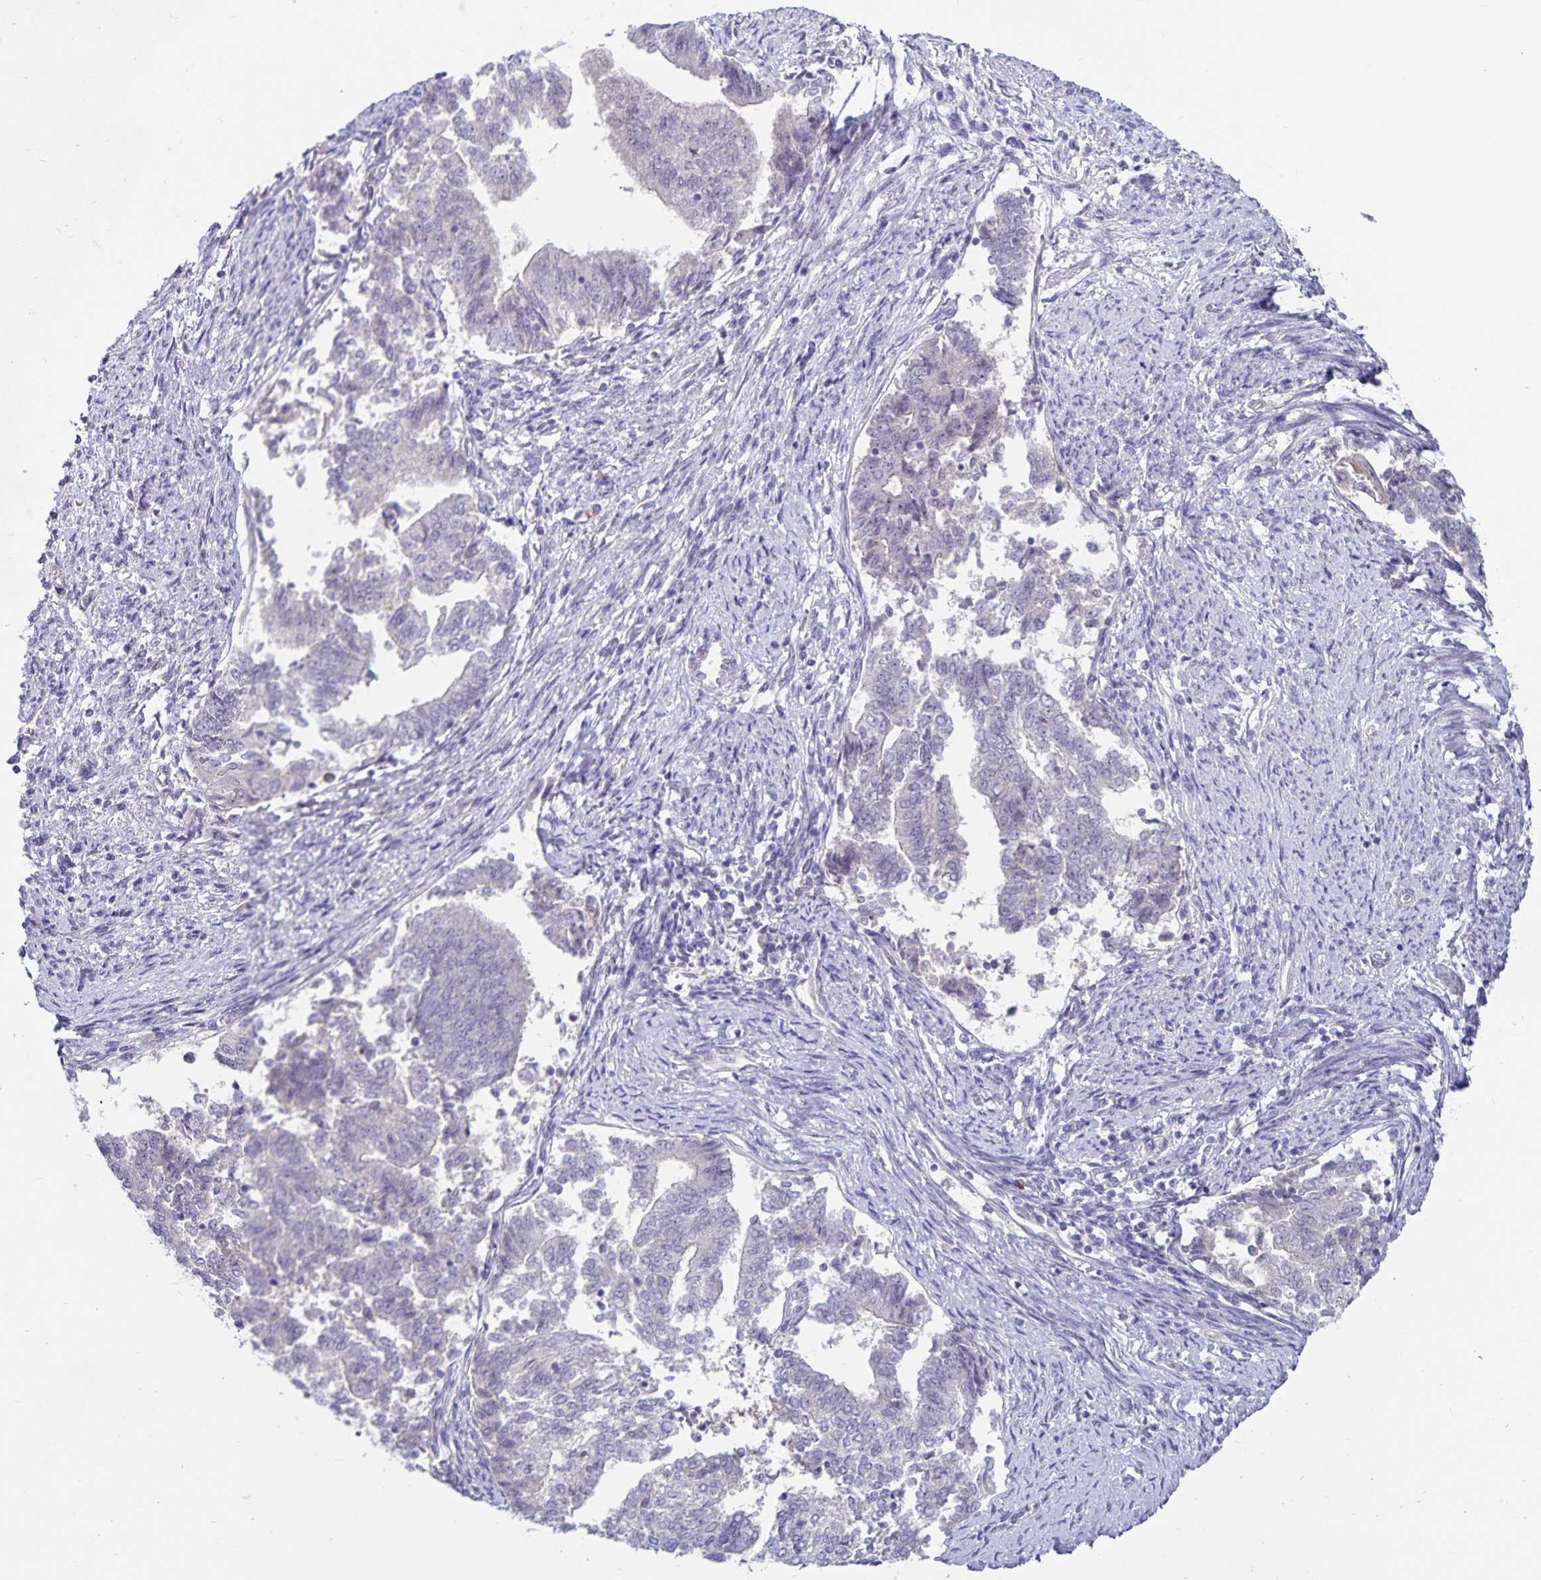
{"staining": {"intensity": "negative", "quantity": "none", "location": "none"}, "tissue": "endometrial cancer", "cell_type": "Tumor cells", "image_type": "cancer", "snomed": [{"axis": "morphology", "description": "Adenocarcinoma, NOS"}, {"axis": "topography", "description": "Endometrium"}], "caption": "An image of human adenocarcinoma (endometrial) is negative for staining in tumor cells. (DAB immunohistochemistry visualized using brightfield microscopy, high magnification).", "gene": "CDKN2B", "patient": {"sex": "female", "age": 65}}